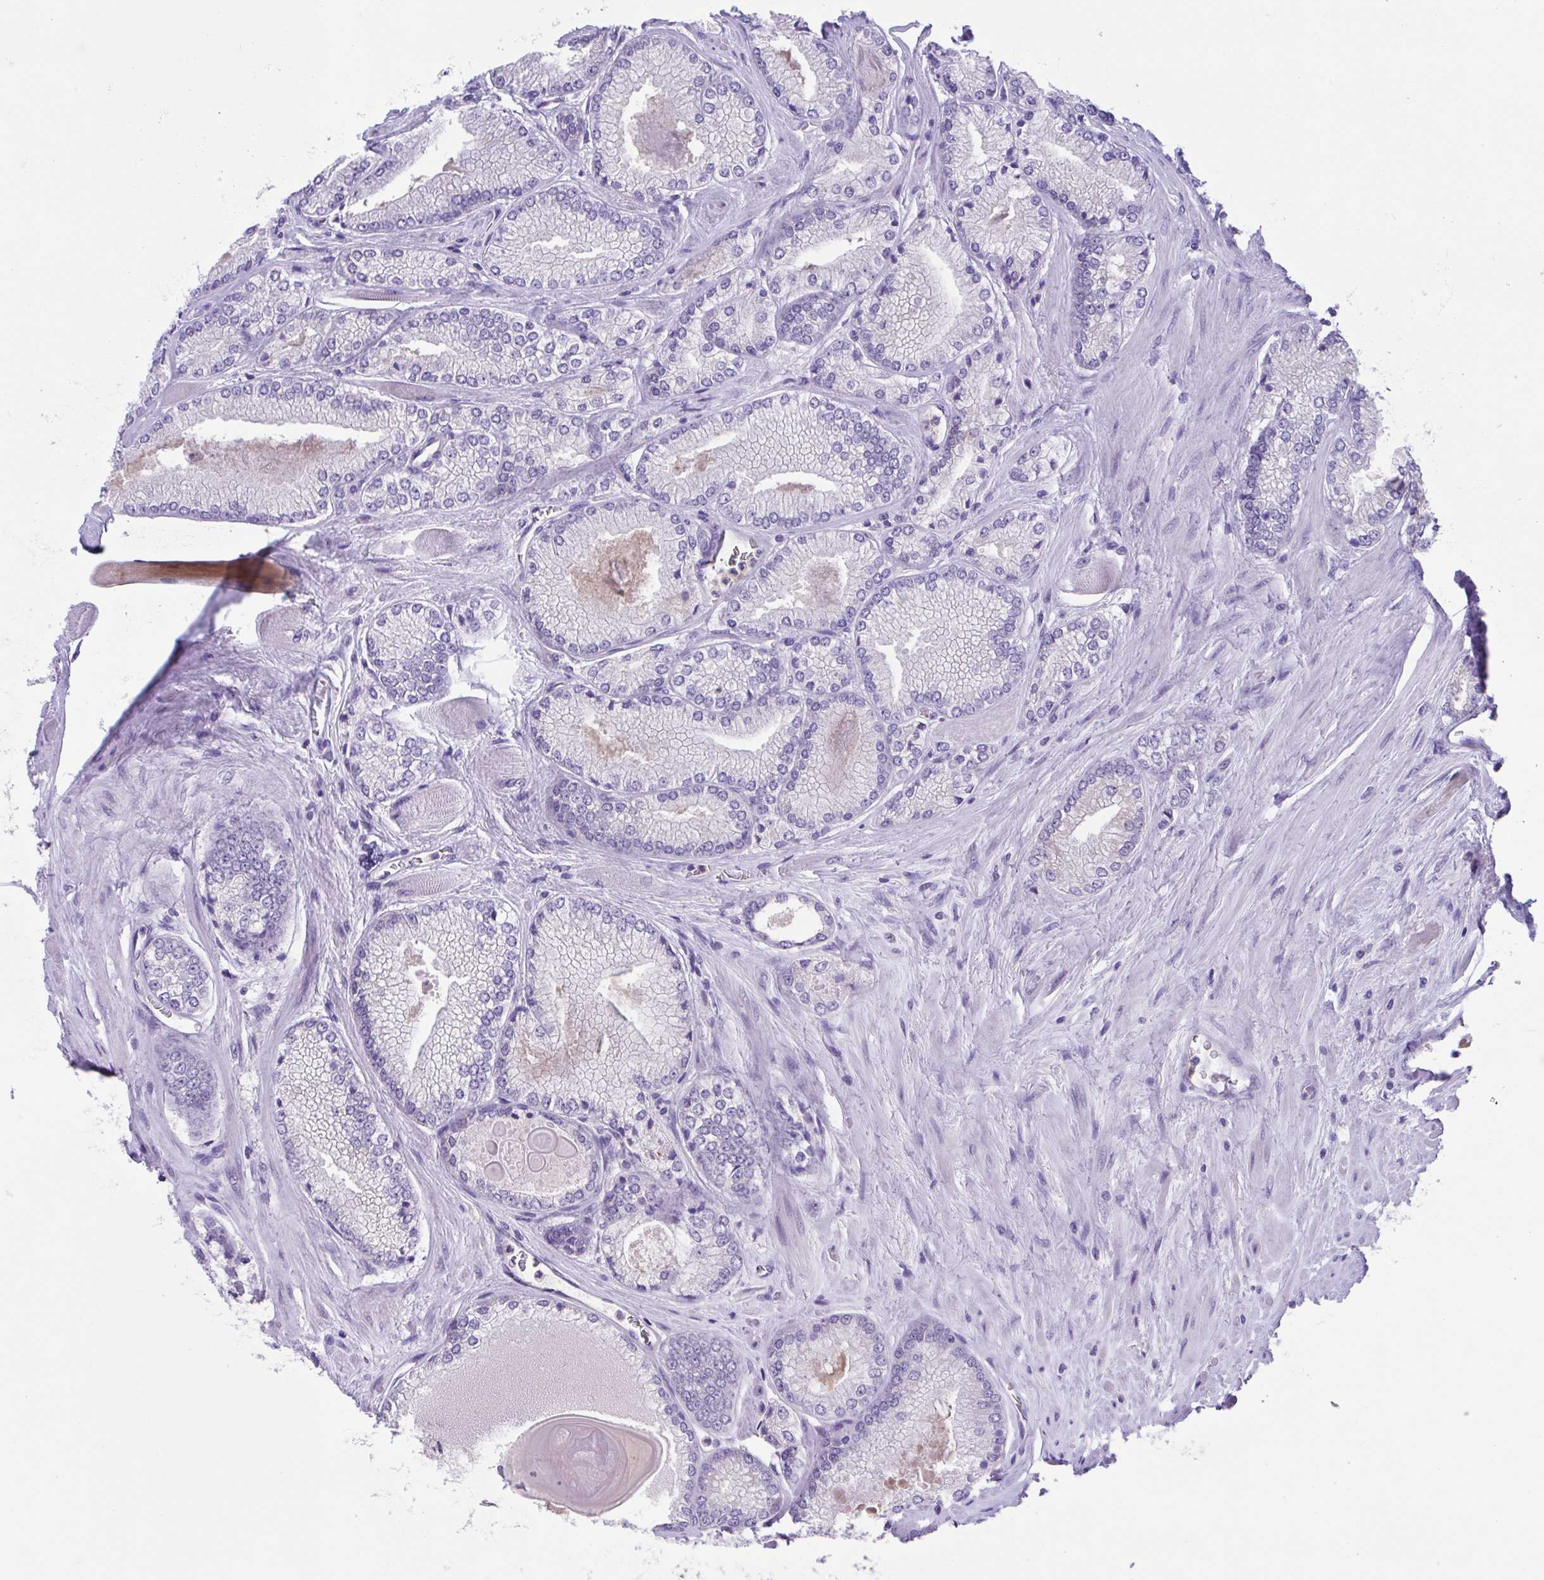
{"staining": {"intensity": "negative", "quantity": "none", "location": "none"}, "tissue": "prostate cancer", "cell_type": "Tumor cells", "image_type": "cancer", "snomed": [{"axis": "morphology", "description": "Adenocarcinoma, Low grade"}, {"axis": "topography", "description": "Prostate"}], "caption": "Histopathology image shows no protein expression in tumor cells of prostate cancer tissue. (DAB (3,3'-diaminobenzidine) IHC visualized using brightfield microscopy, high magnification).", "gene": "HOXB4", "patient": {"sex": "male", "age": 67}}